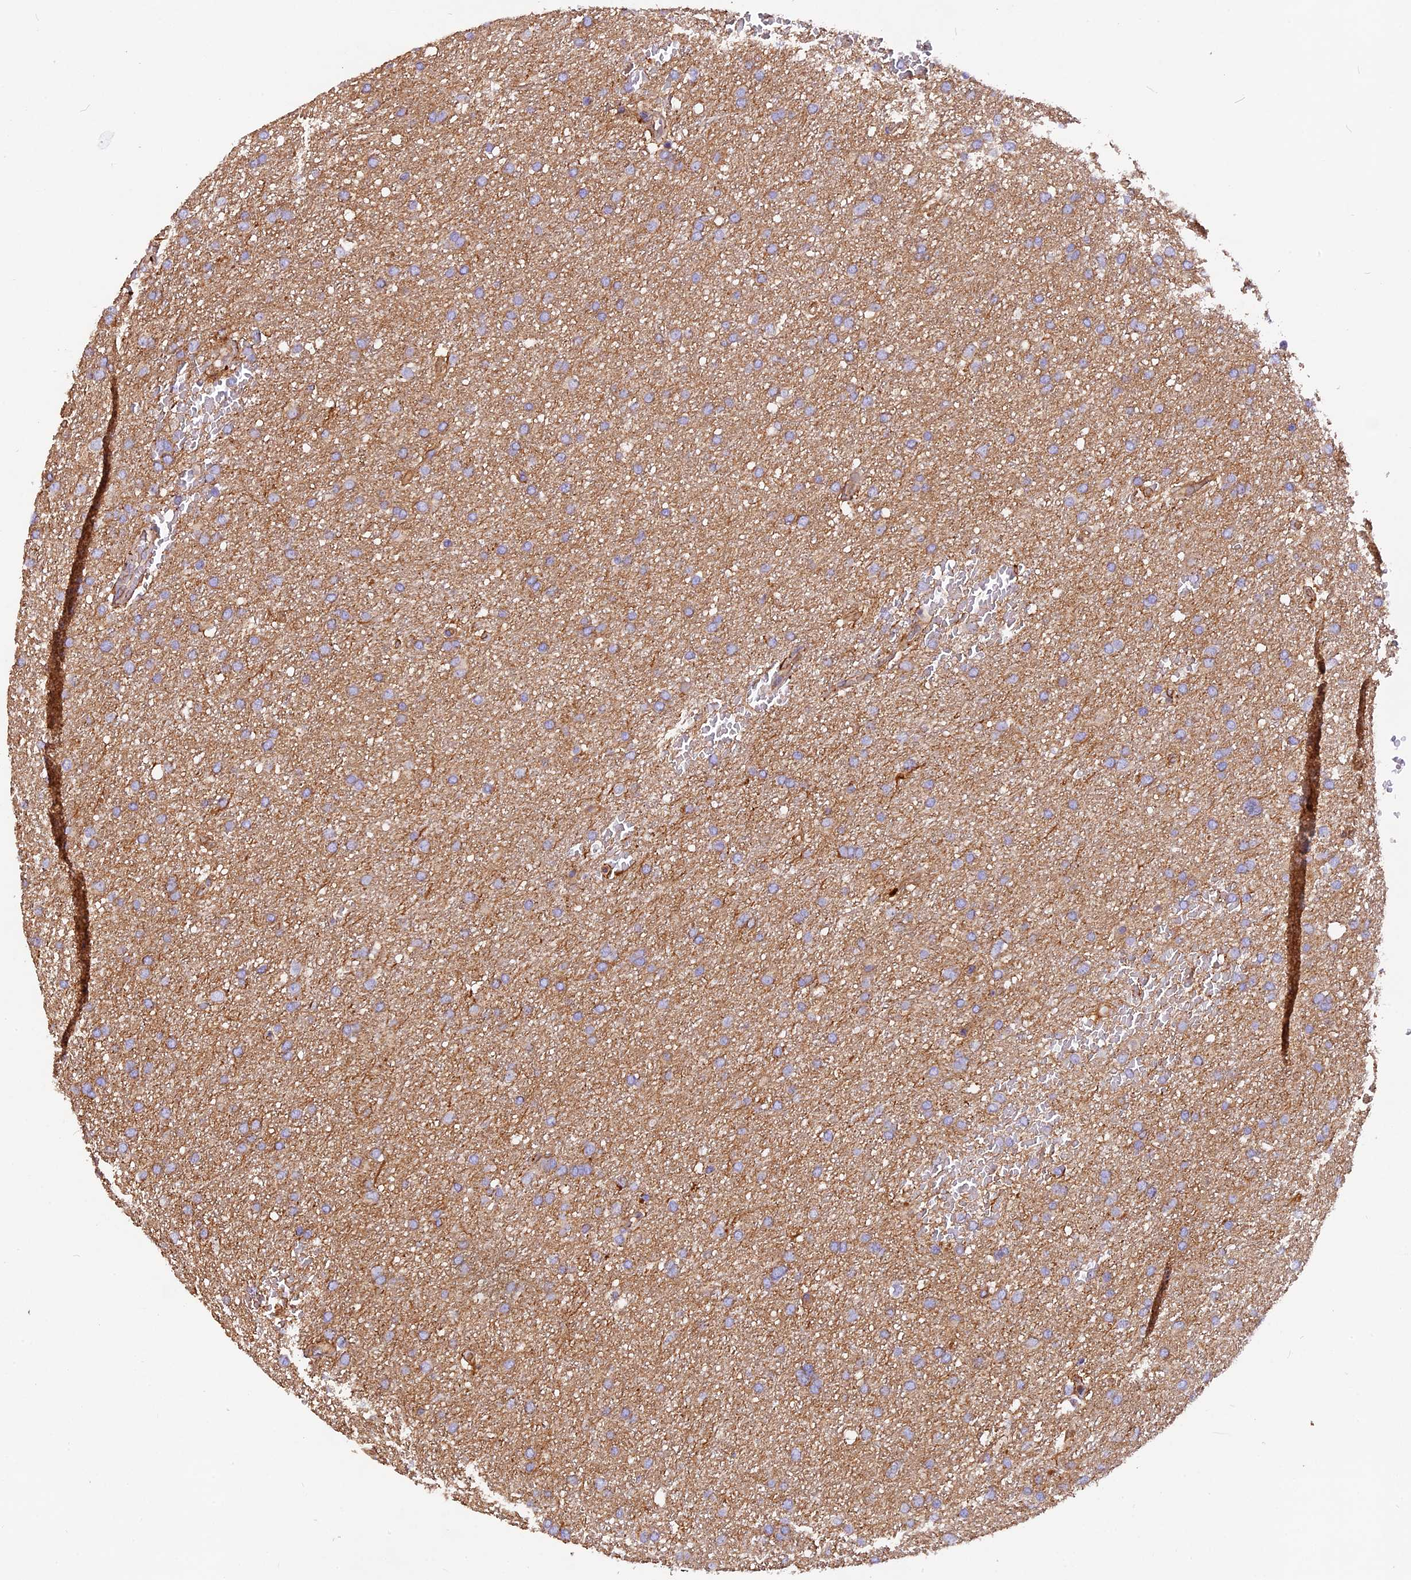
{"staining": {"intensity": "weak", "quantity": ">75%", "location": "cytoplasmic/membranous"}, "tissue": "glioma", "cell_type": "Tumor cells", "image_type": "cancer", "snomed": [{"axis": "morphology", "description": "Glioma, malignant, High grade"}, {"axis": "topography", "description": "Cerebral cortex"}], "caption": "Immunohistochemical staining of human malignant high-grade glioma demonstrates low levels of weak cytoplasmic/membranous staining in approximately >75% of tumor cells.", "gene": "ERMARD", "patient": {"sex": "female", "age": 36}}